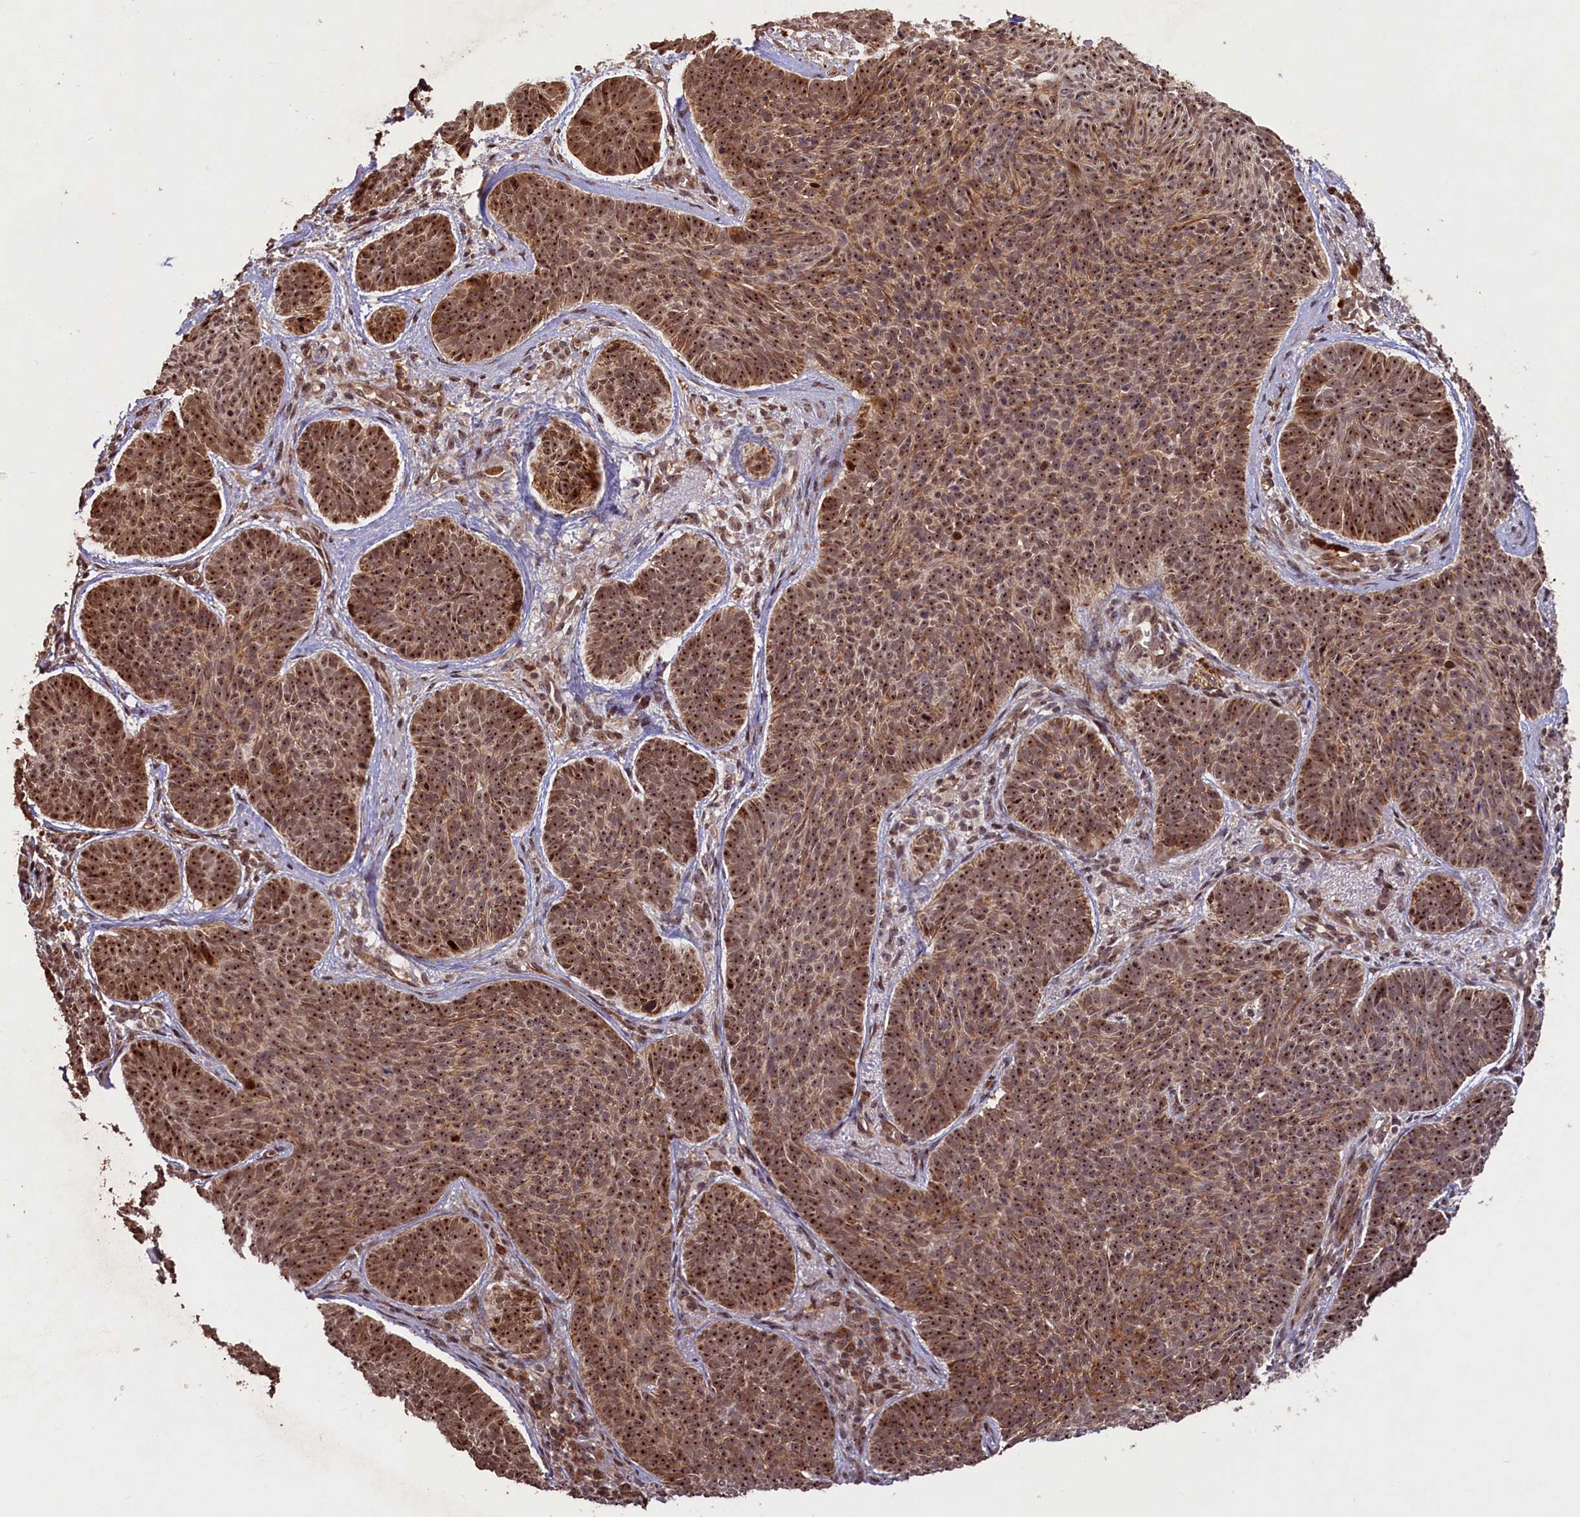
{"staining": {"intensity": "moderate", "quantity": ">75%", "location": "cytoplasmic/membranous,nuclear"}, "tissue": "skin cancer", "cell_type": "Tumor cells", "image_type": "cancer", "snomed": [{"axis": "morphology", "description": "Basal cell carcinoma"}, {"axis": "topography", "description": "Skin"}], "caption": "Protein staining shows moderate cytoplasmic/membranous and nuclear staining in about >75% of tumor cells in skin basal cell carcinoma.", "gene": "SHPRH", "patient": {"sex": "female", "age": 74}}